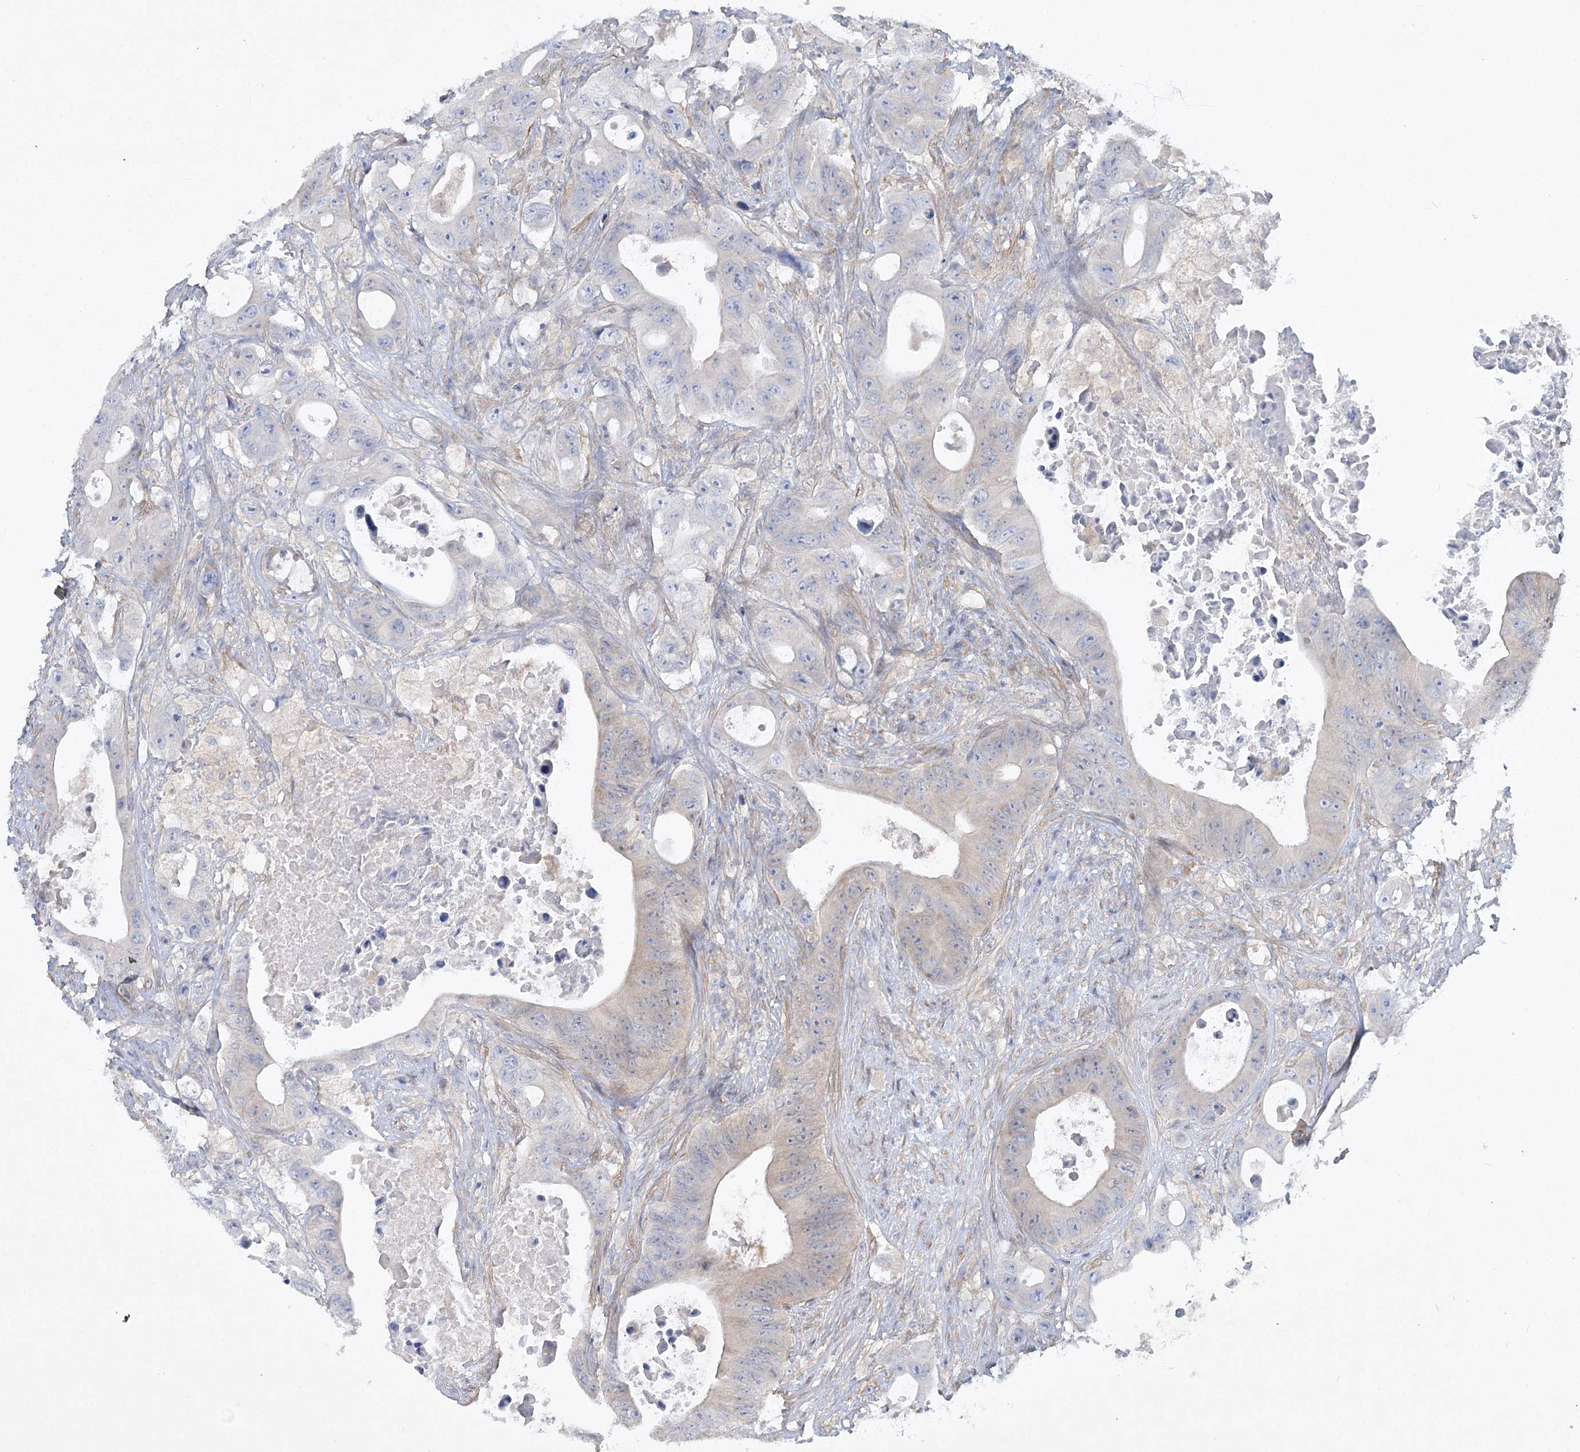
{"staining": {"intensity": "negative", "quantity": "none", "location": "none"}, "tissue": "colorectal cancer", "cell_type": "Tumor cells", "image_type": "cancer", "snomed": [{"axis": "morphology", "description": "Adenocarcinoma, NOS"}, {"axis": "topography", "description": "Colon"}], "caption": "Tumor cells show no significant protein expression in colorectal cancer.", "gene": "AAMDC", "patient": {"sex": "female", "age": 46}}